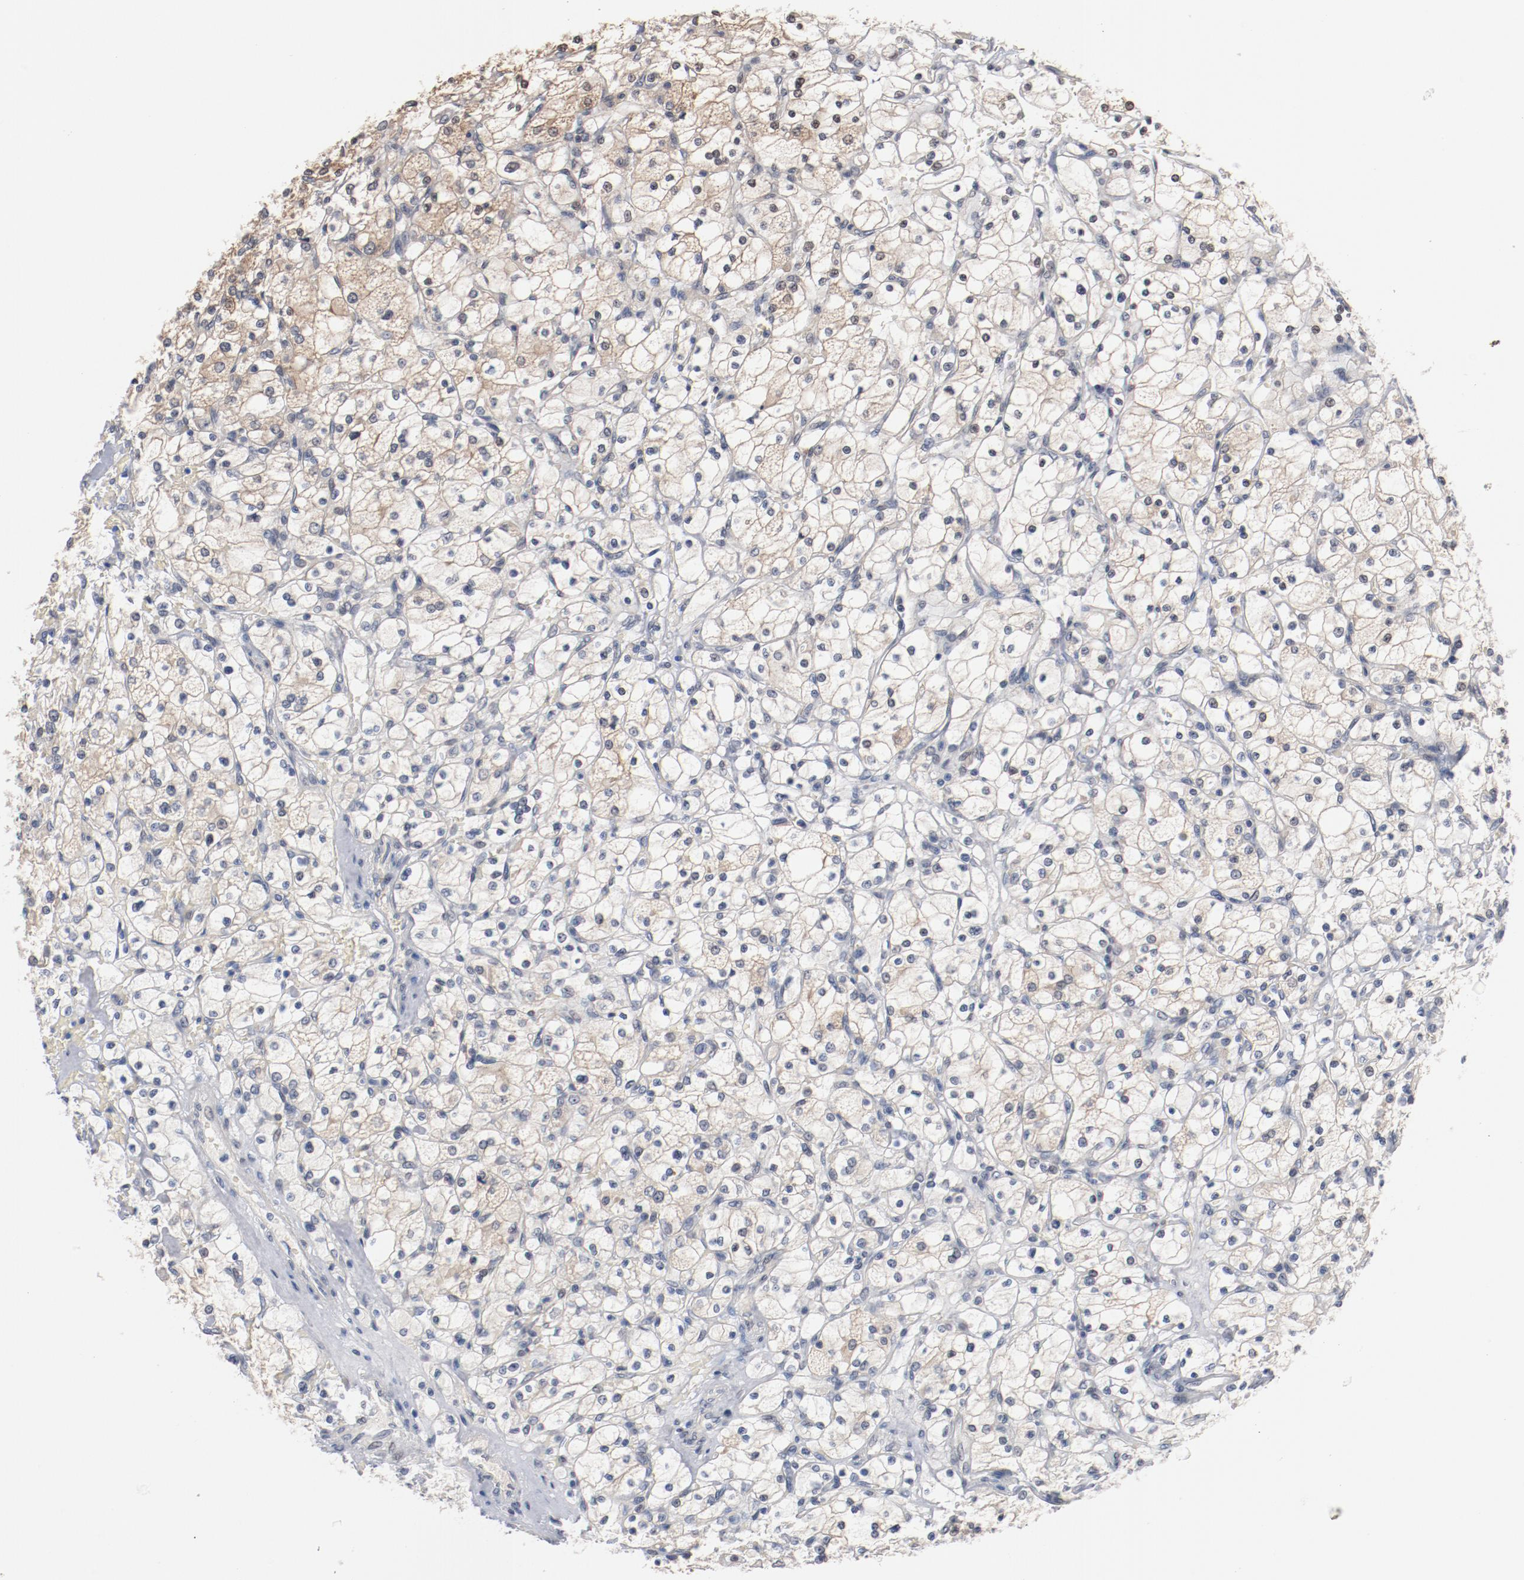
{"staining": {"intensity": "negative", "quantity": "none", "location": "none"}, "tissue": "renal cancer", "cell_type": "Tumor cells", "image_type": "cancer", "snomed": [{"axis": "morphology", "description": "Adenocarcinoma, NOS"}, {"axis": "topography", "description": "Kidney"}], "caption": "A micrograph of renal adenocarcinoma stained for a protein reveals no brown staining in tumor cells.", "gene": "ZEB2", "patient": {"sex": "female", "age": 83}}